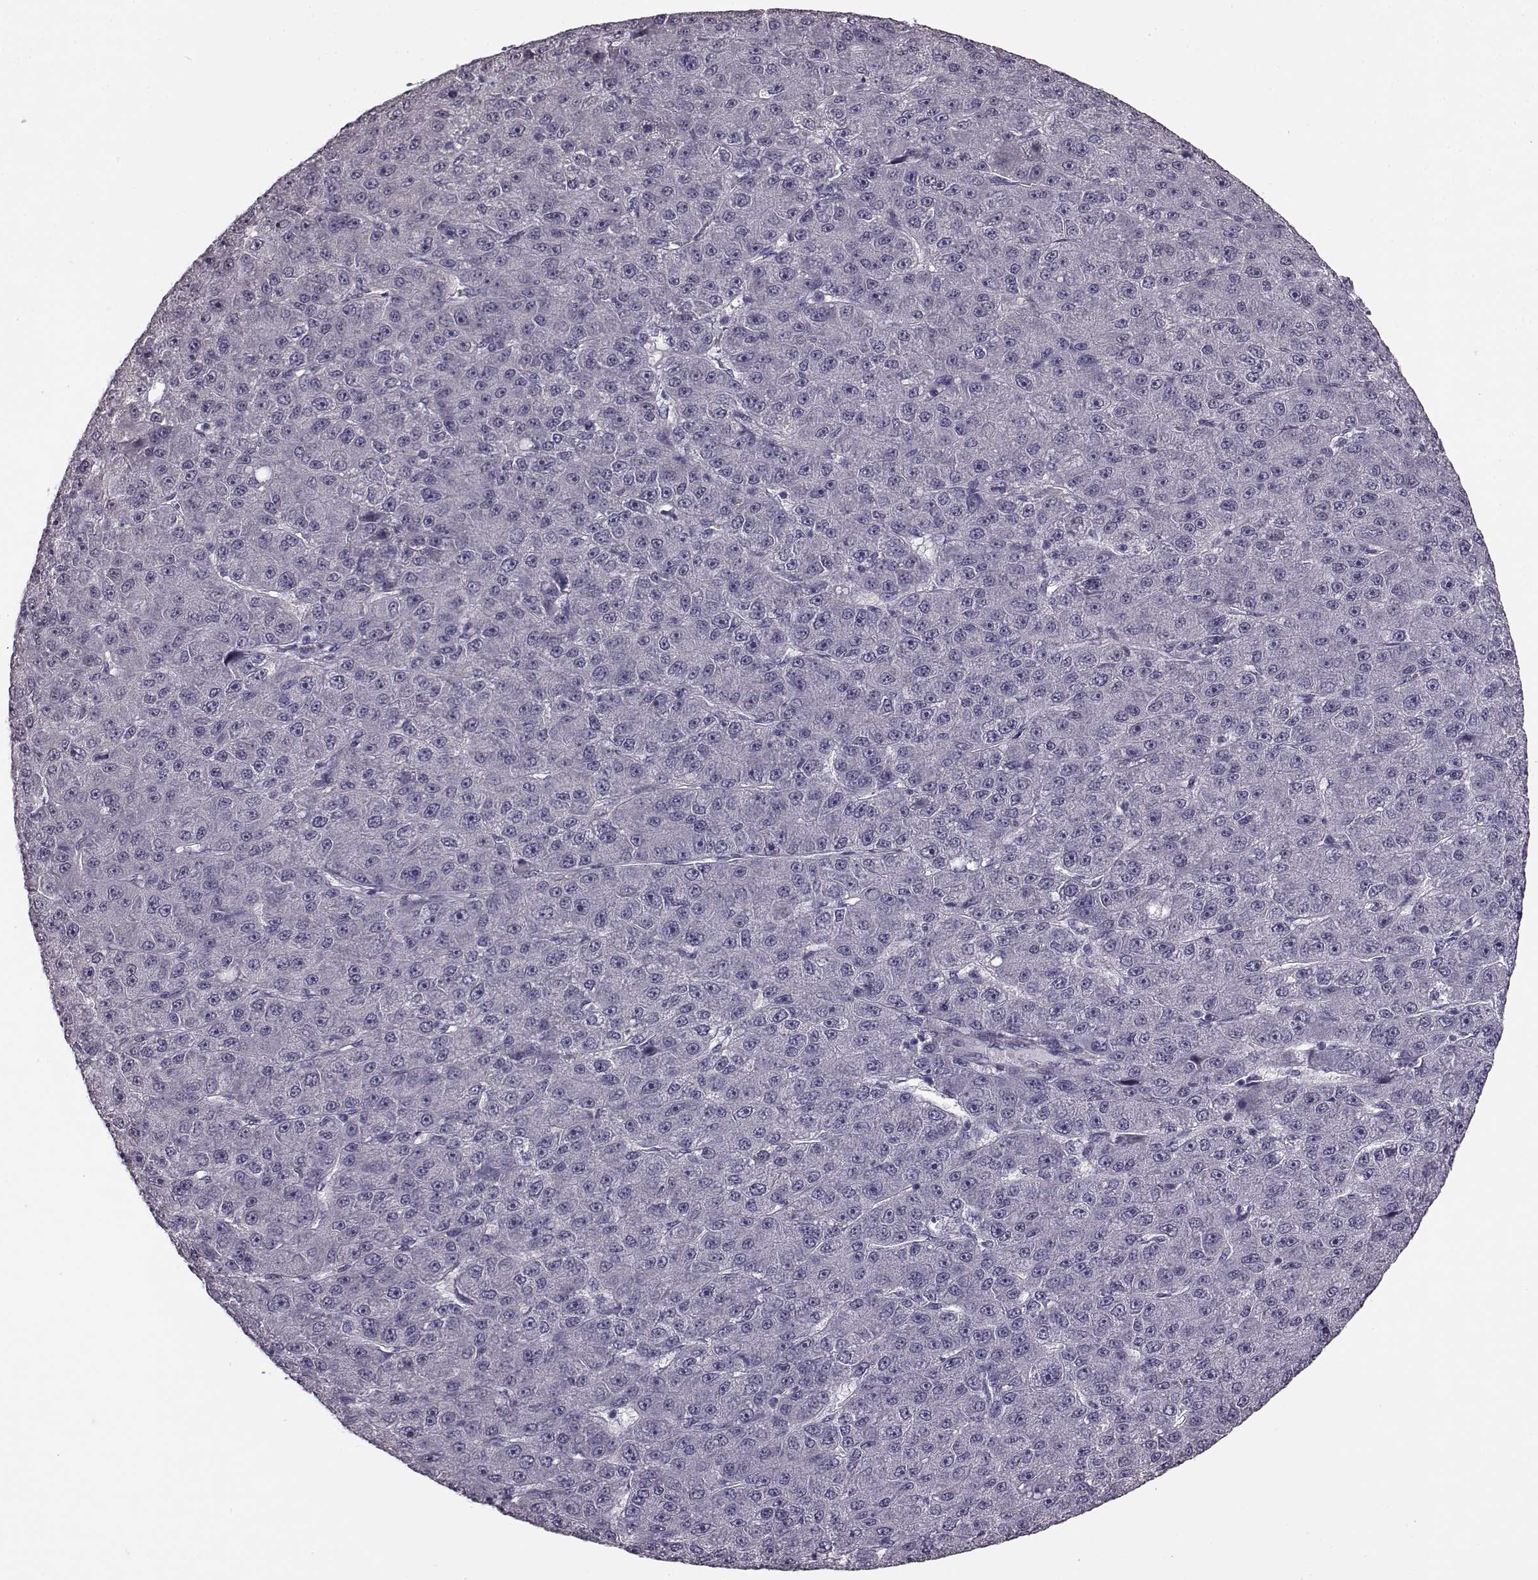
{"staining": {"intensity": "negative", "quantity": "none", "location": "none"}, "tissue": "liver cancer", "cell_type": "Tumor cells", "image_type": "cancer", "snomed": [{"axis": "morphology", "description": "Carcinoma, Hepatocellular, NOS"}, {"axis": "topography", "description": "Liver"}], "caption": "DAB immunohistochemical staining of liver cancer (hepatocellular carcinoma) demonstrates no significant expression in tumor cells.", "gene": "SLCO3A1", "patient": {"sex": "male", "age": 67}}